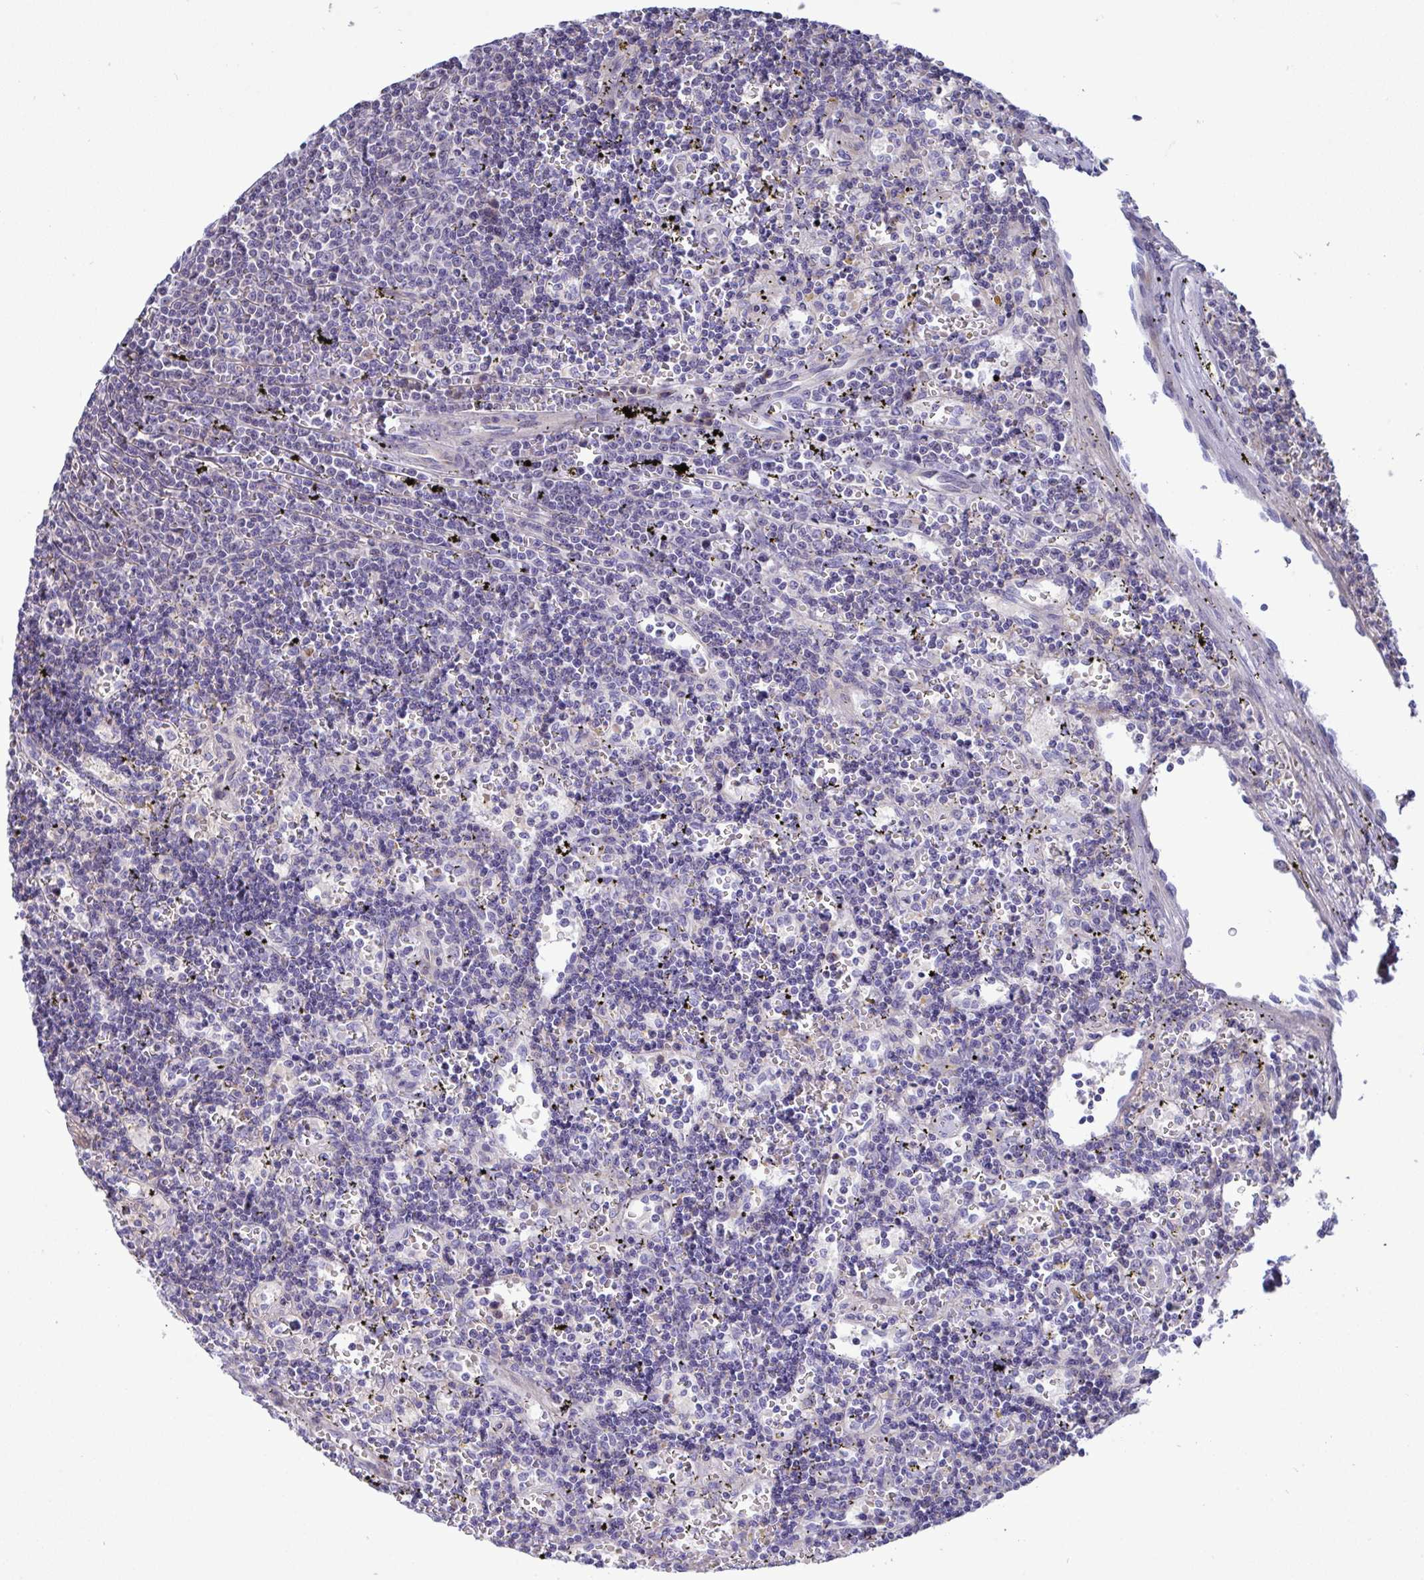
{"staining": {"intensity": "negative", "quantity": "none", "location": "none"}, "tissue": "lymphoma", "cell_type": "Tumor cells", "image_type": "cancer", "snomed": [{"axis": "morphology", "description": "Malignant lymphoma, non-Hodgkin's type, Low grade"}, {"axis": "topography", "description": "Spleen"}], "caption": "An IHC micrograph of lymphoma is shown. There is no staining in tumor cells of lymphoma.", "gene": "NTN1", "patient": {"sex": "male", "age": 60}}